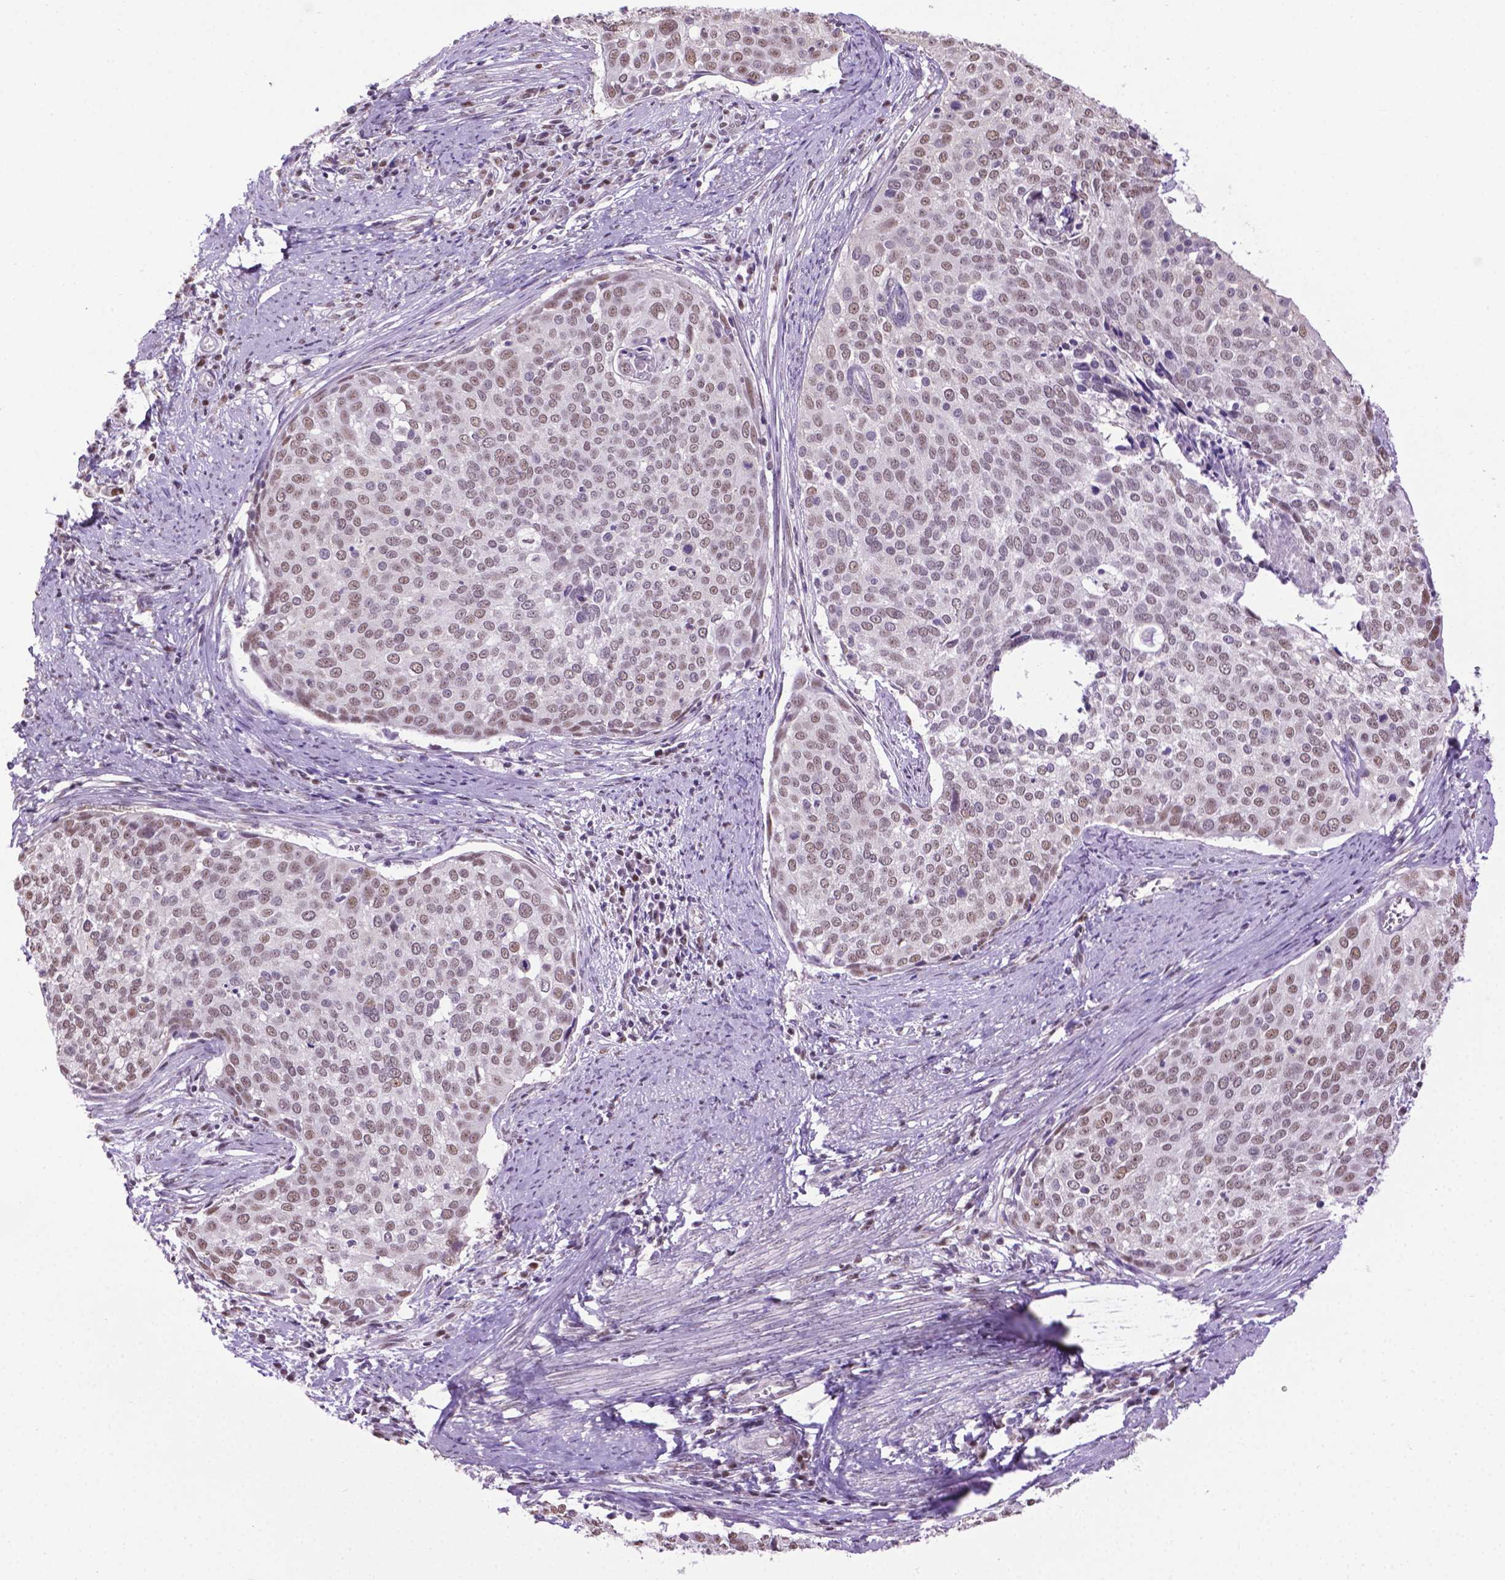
{"staining": {"intensity": "weak", "quantity": "25%-75%", "location": "nuclear"}, "tissue": "cervical cancer", "cell_type": "Tumor cells", "image_type": "cancer", "snomed": [{"axis": "morphology", "description": "Squamous cell carcinoma, NOS"}, {"axis": "topography", "description": "Cervix"}], "caption": "IHC (DAB (3,3'-diaminobenzidine)) staining of human cervical cancer (squamous cell carcinoma) shows weak nuclear protein positivity in approximately 25%-75% of tumor cells.", "gene": "ABI2", "patient": {"sex": "female", "age": 39}}